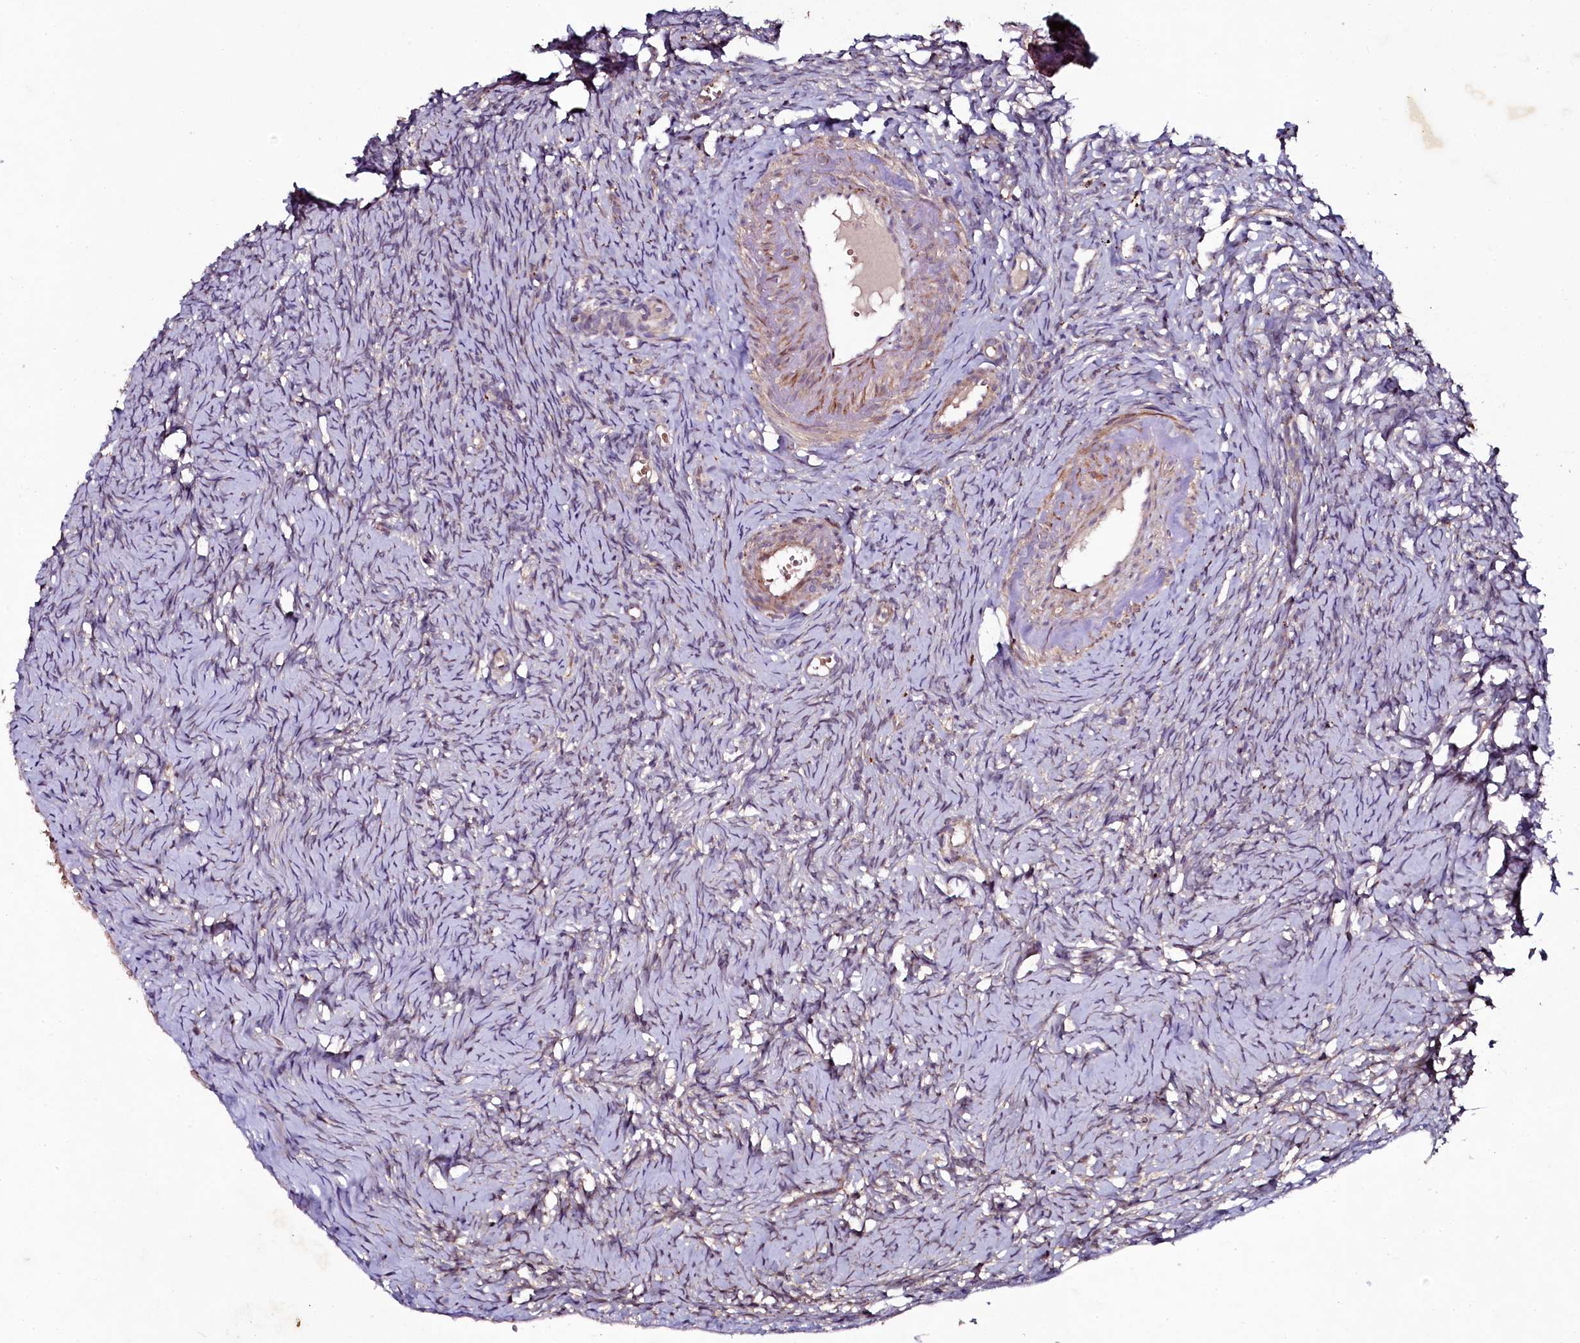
{"staining": {"intensity": "weak", "quantity": "<25%", "location": "cytoplasmic/membranous"}, "tissue": "ovary", "cell_type": "Ovarian stroma cells", "image_type": "normal", "snomed": [{"axis": "morphology", "description": "Normal tissue, NOS"}, {"axis": "topography", "description": "Ovary"}], "caption": "Ovarian stroma cells show no significant expression in benign ovary.", "gene": "SEC24C", "patient": {"sex": "female", "age": 51}}